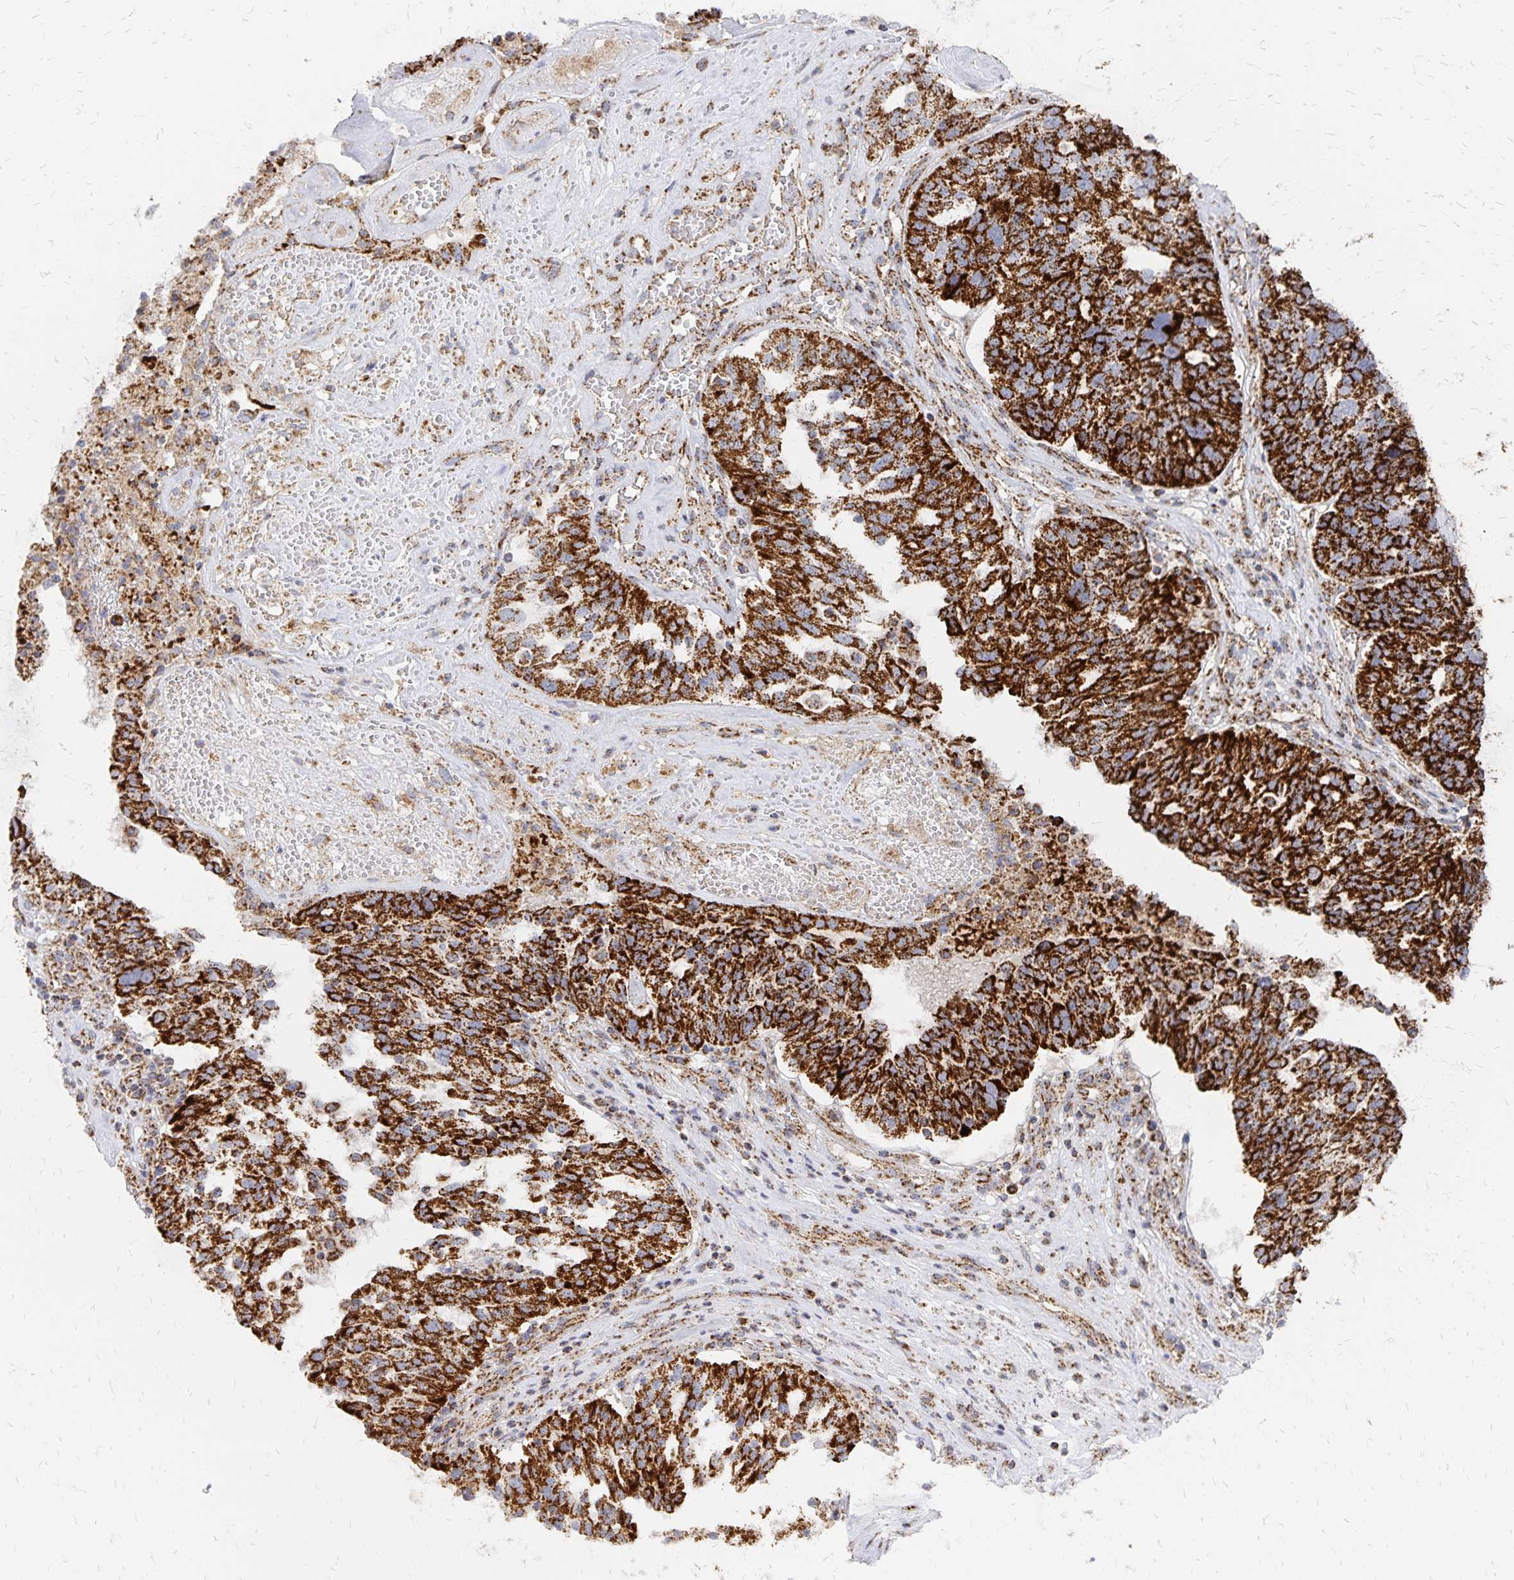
{"staining": {"intensity": "strong", "quantity": ">75%", "location": "cytoplasmic/membranous"}, "tissue": "ovarian cancer", "cell_type": "Tumor cells", "image_type": "cancer", "snomed": [{"axis": "morphology", "description": "Cystadenocarcinoma, serous, NOS"}, {"axis": "topography", "description": "Ovary"}], "caption": "This histopathology image shows ovarian cancer (serous cystadenocarcinoma) stained with immunohistochemistry to label a protein in brown. The cytoplasmic/membranous of tumor cells show strong positivity for the protein. Nuclei are counter-stained blue.", "gene": "STOML2", "patient": {"sex": "female", "age": 59}}